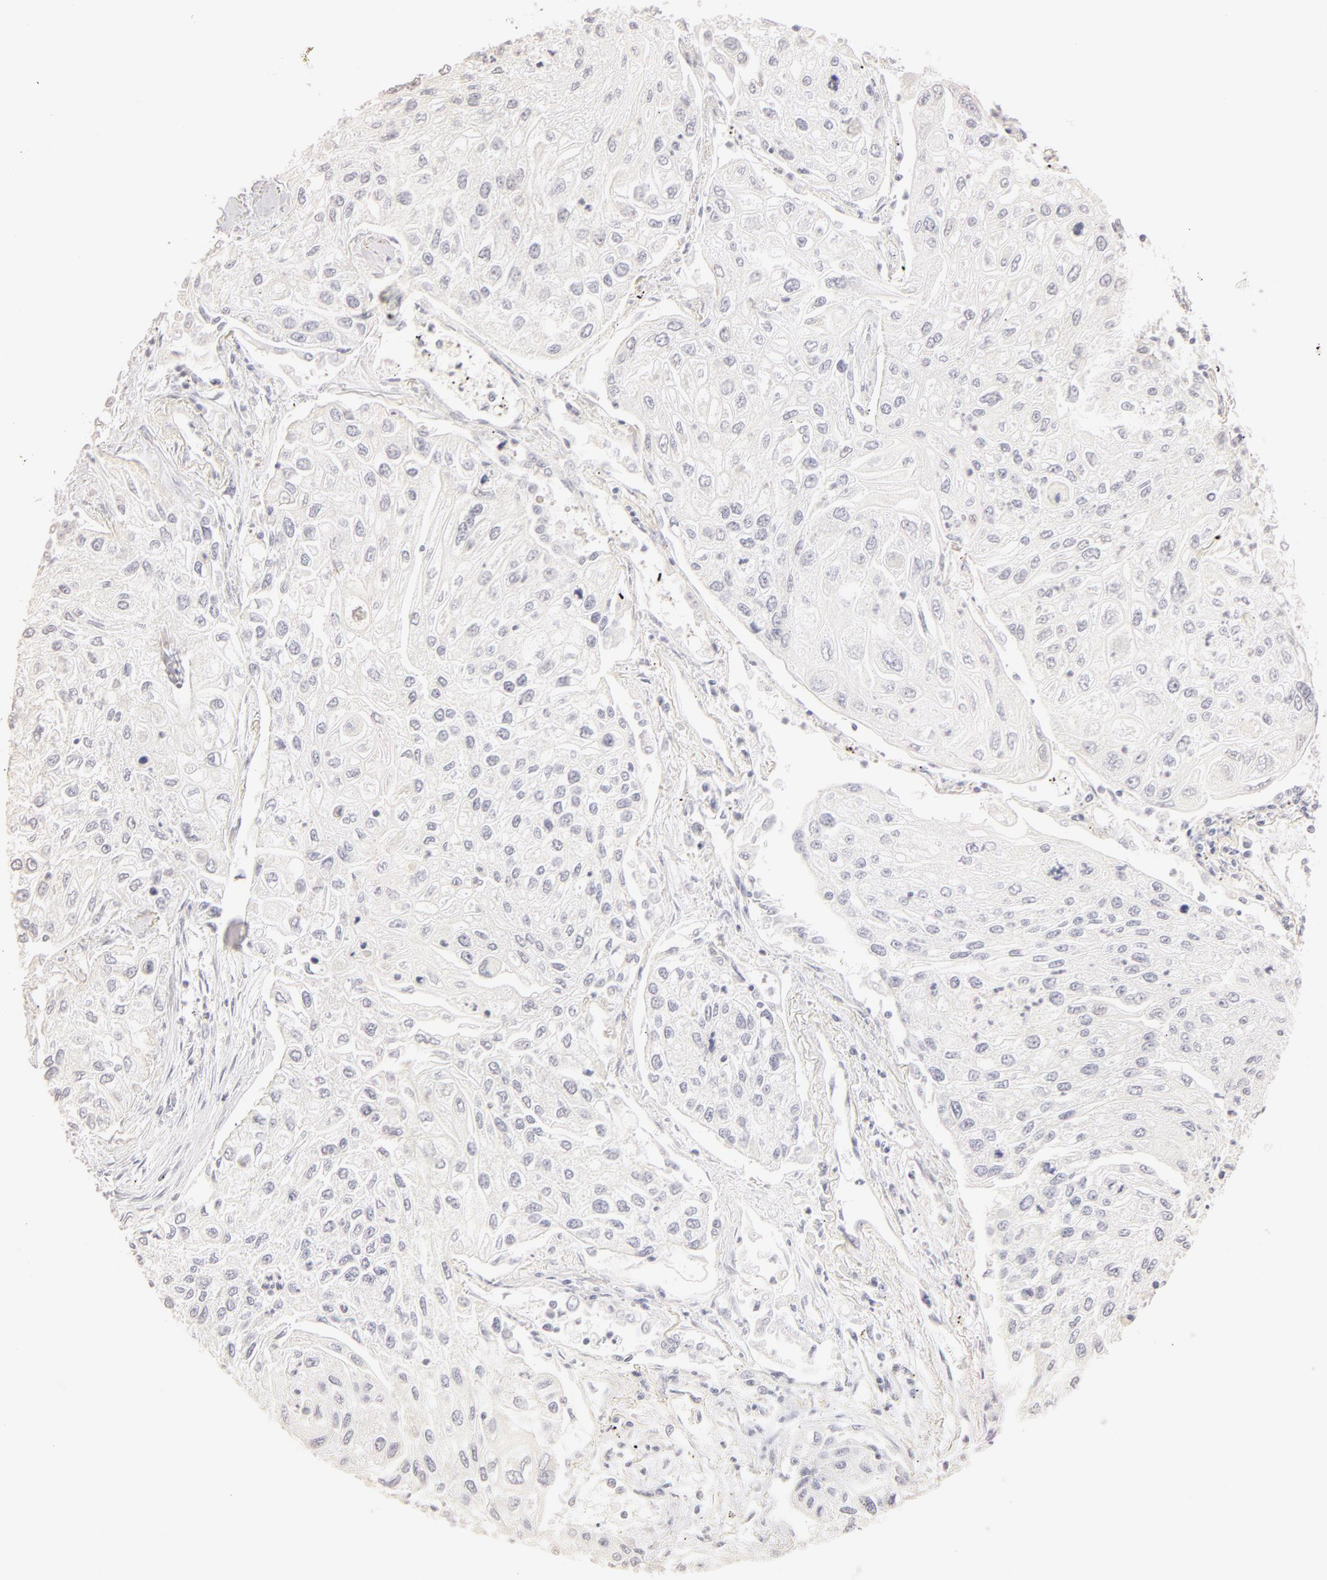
{"staining": {"intensity": "negative", "quantity": "none", "location": "none"}, "tissue": "lung cancer", "cell_type": "Tumor cells", "image_type": "cancer", "snomed": [{"axis": "morphology", "description": "Squamous cell carcinoma, NOS"}, {"axis": "topography", "description": "Lung"}], "caption": "Micrograph shows no protein positivity in tumor cells of lung squamous cell carcinoma tissue.", "gene": "LGALS7B", "patient": {"sex": "male", "age": 75}}